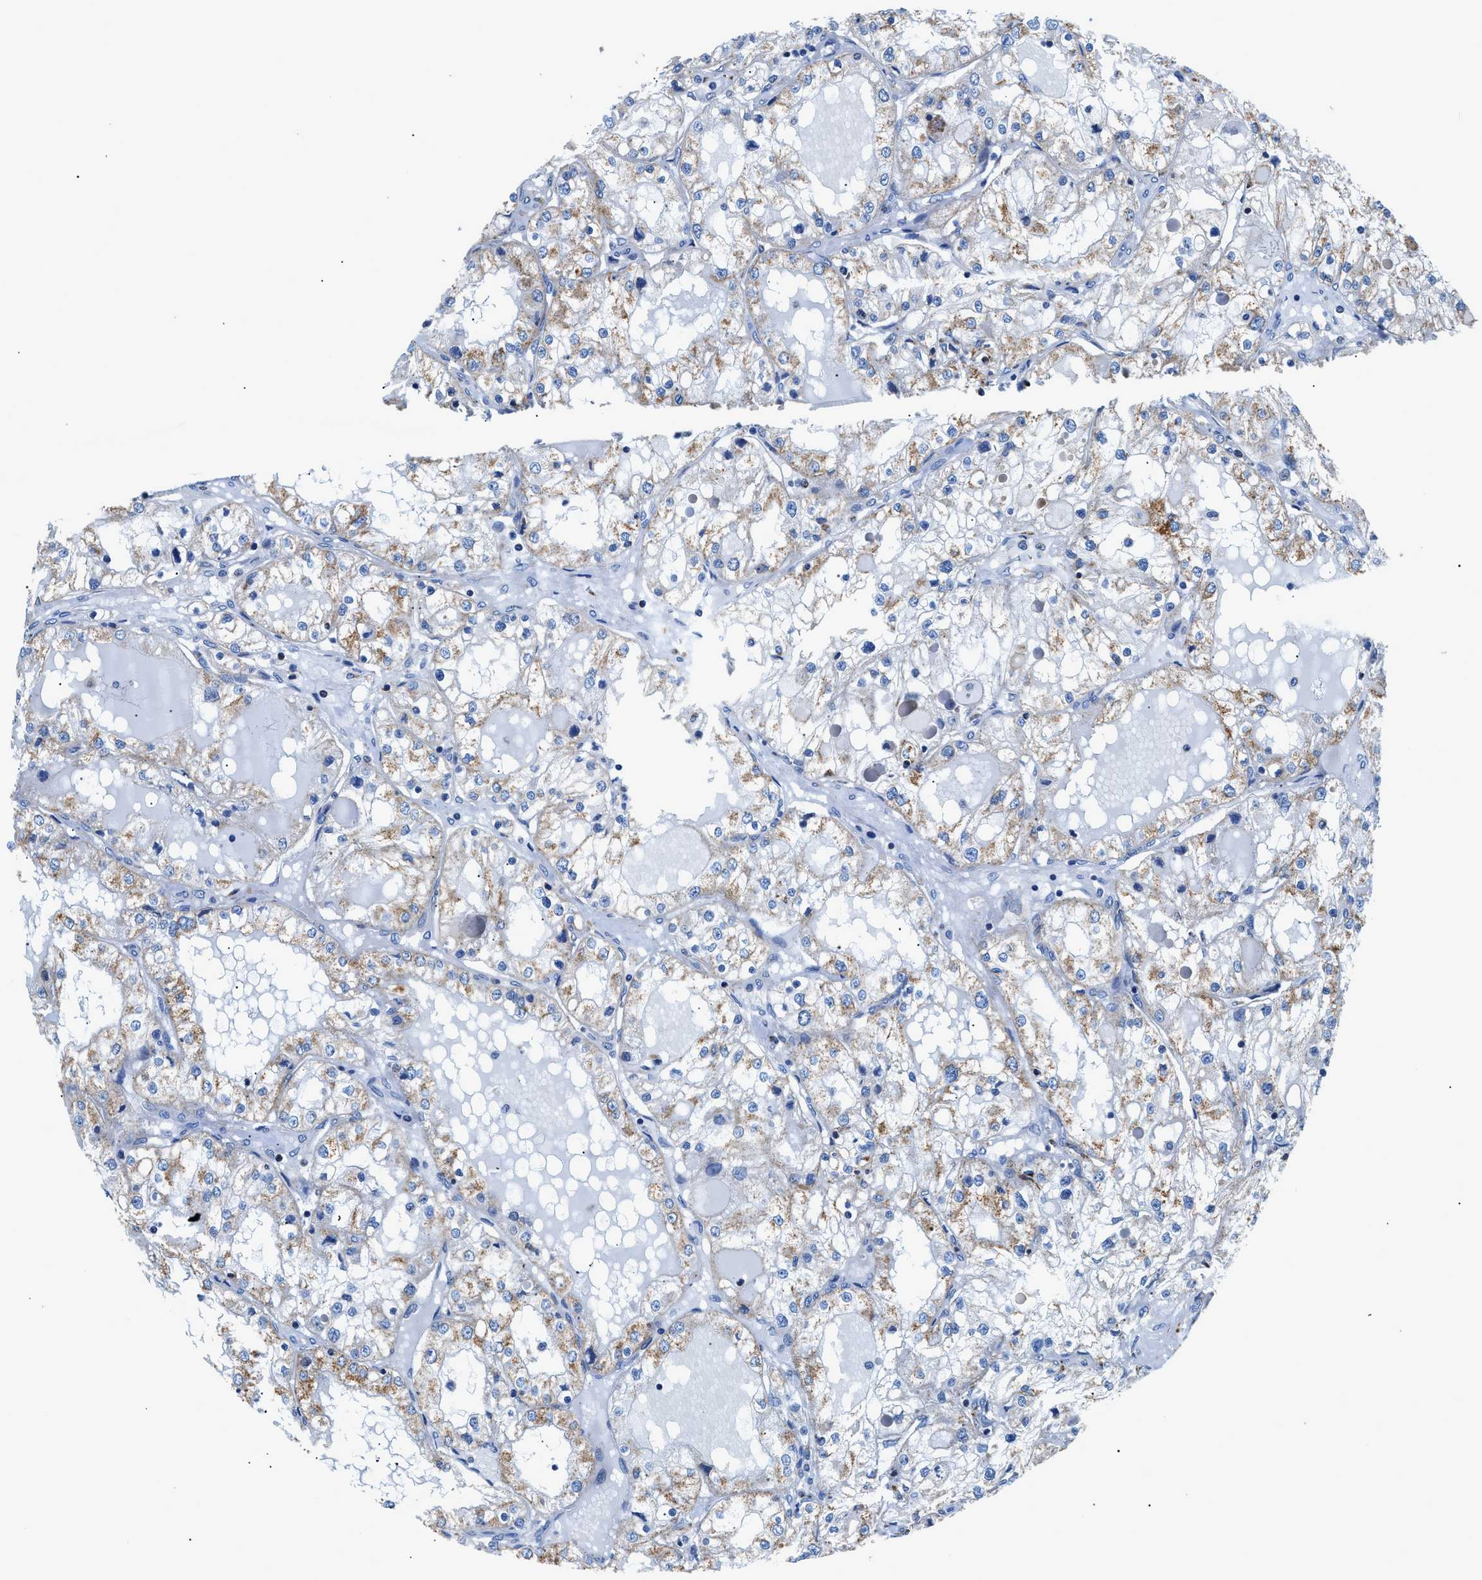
{"staining": {"intensity": "weak", "quantity": "<25%", "location": "cytoplasmic/membranous"}, "tissue": "renal cancer", "cell_type": "Tumor cells", "image_type": "cancer", "snomed": [{"axis": "morphology", "description": "Adenocarcinoma, NOS"}, {"axis": "topography", "description": "Kidney"}], "caption": "Renal cancer stained for a protein using IHC shows no staining tumor cells.", "gene": "ZDHHC3", "patient": {"sex": "male", "age": 68}}